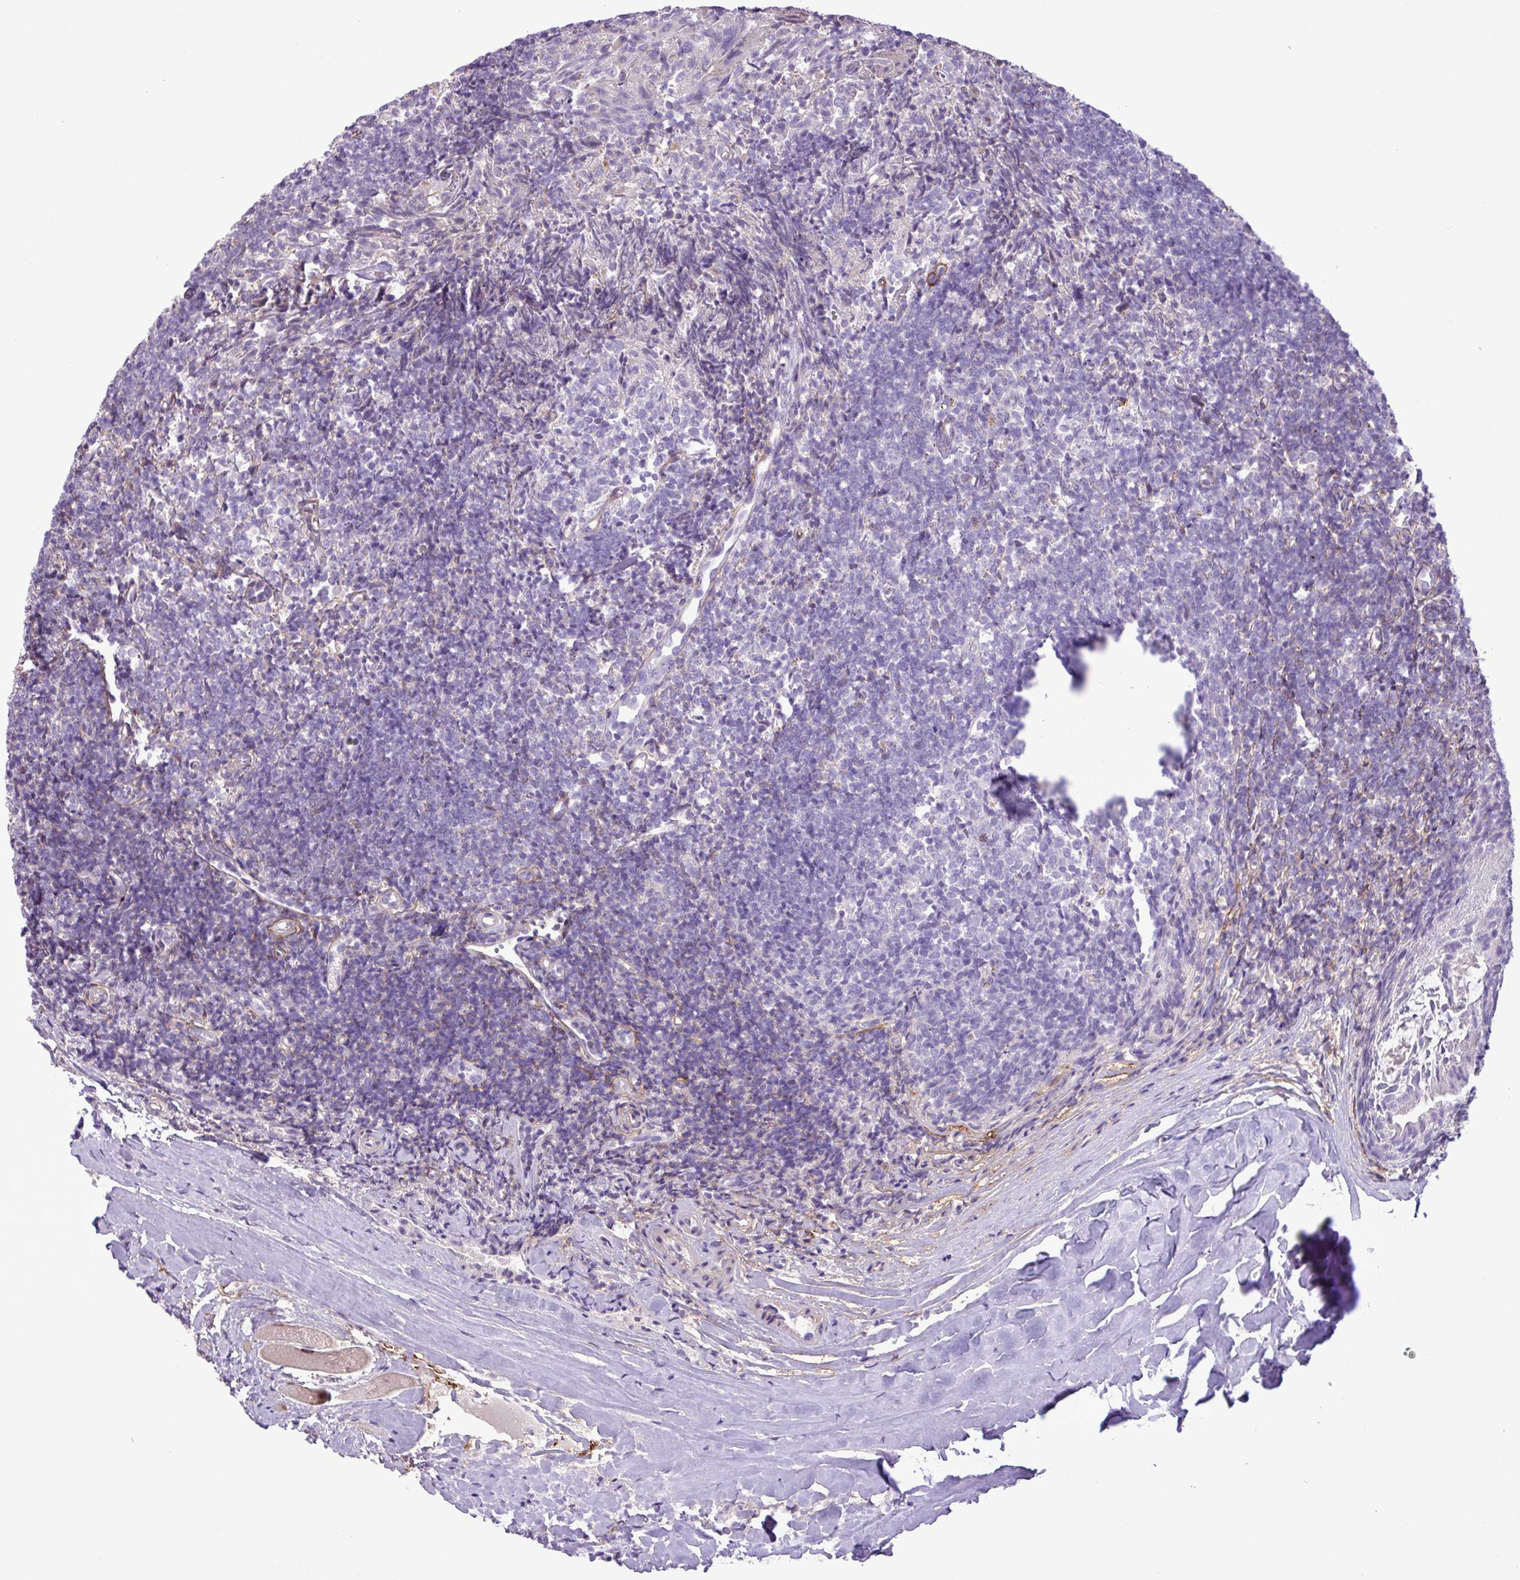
{"staining": {"intensity": "negative", "quantity": "none", "location": "none"}, "tissue": "tonsil", "cell_type": "Germinal center cells", "image_type": "normal", "snomed": [{"axis": "morphology", "description": "Normal tissue, NOS"}, {"axis": "topography", "description": "Tonsil"}], "caption": "Immunohistochemistry of unremarkable tonsil displays no positivity in germinal center cells. (Brightfield microscopy of DAB immunohistochemistry at high magnification).", "gene": "CD248", "patient": {"sex": "female", "age": 10}}